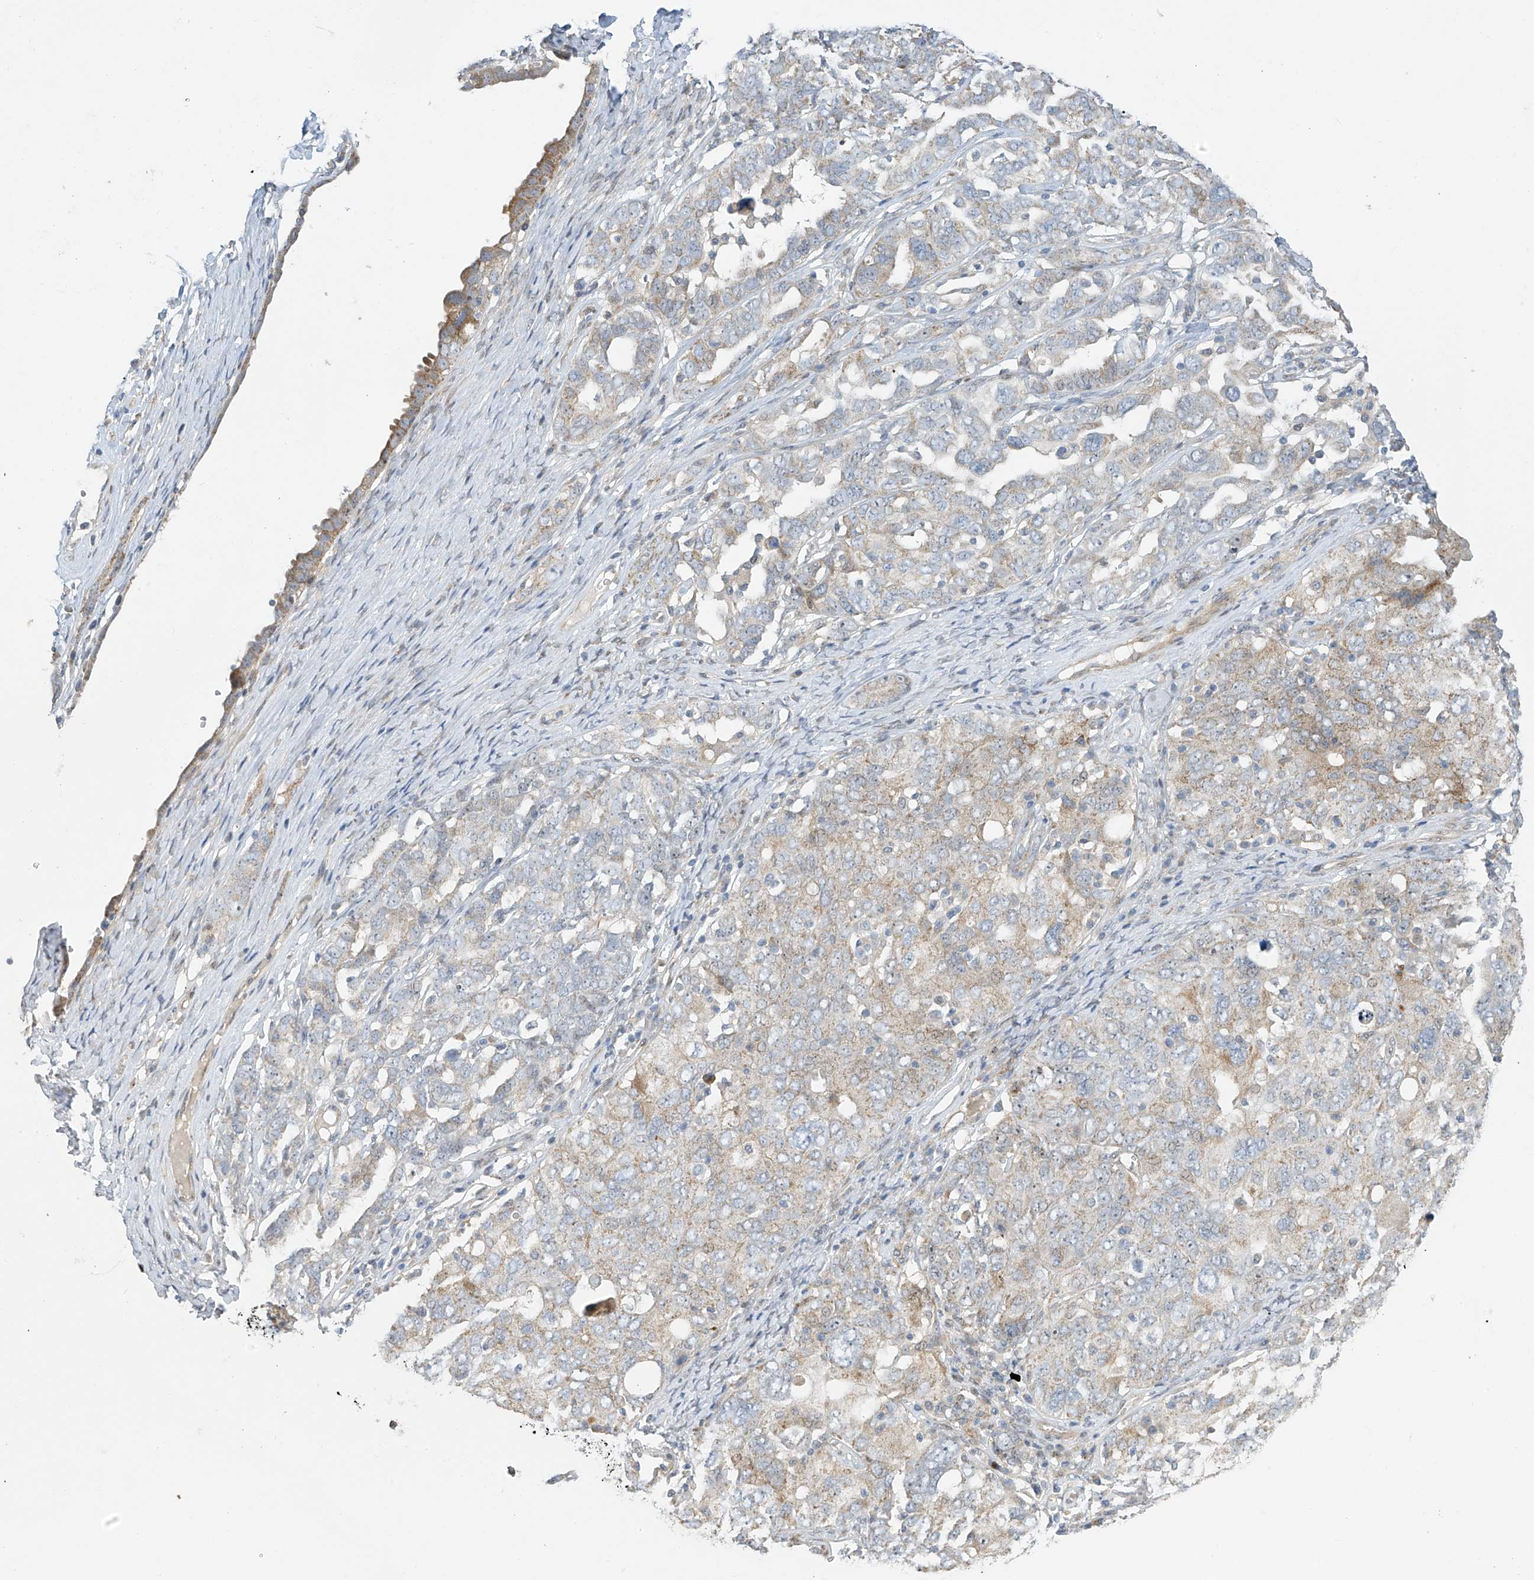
{"staining": {"intensity": "weak", "quantity": "<25%", "location": "cytoplasmic/membranous"}, "tissue": "ovarian cancer", "cell_type": "Tumor cells", "image_type": "cancer", "snomed": [{"axis": "morphology", "description": "Carcinoma, endometroid"}, {"axis": "topography", "description": "Ovary"}], "caption": "This is an immunohistochemistry image of human endometroid carcinoma (ovarian). There is no expression in tumor cells.", "gene": "ZNF641", "patient": {"sex": "female", "age": 62}}